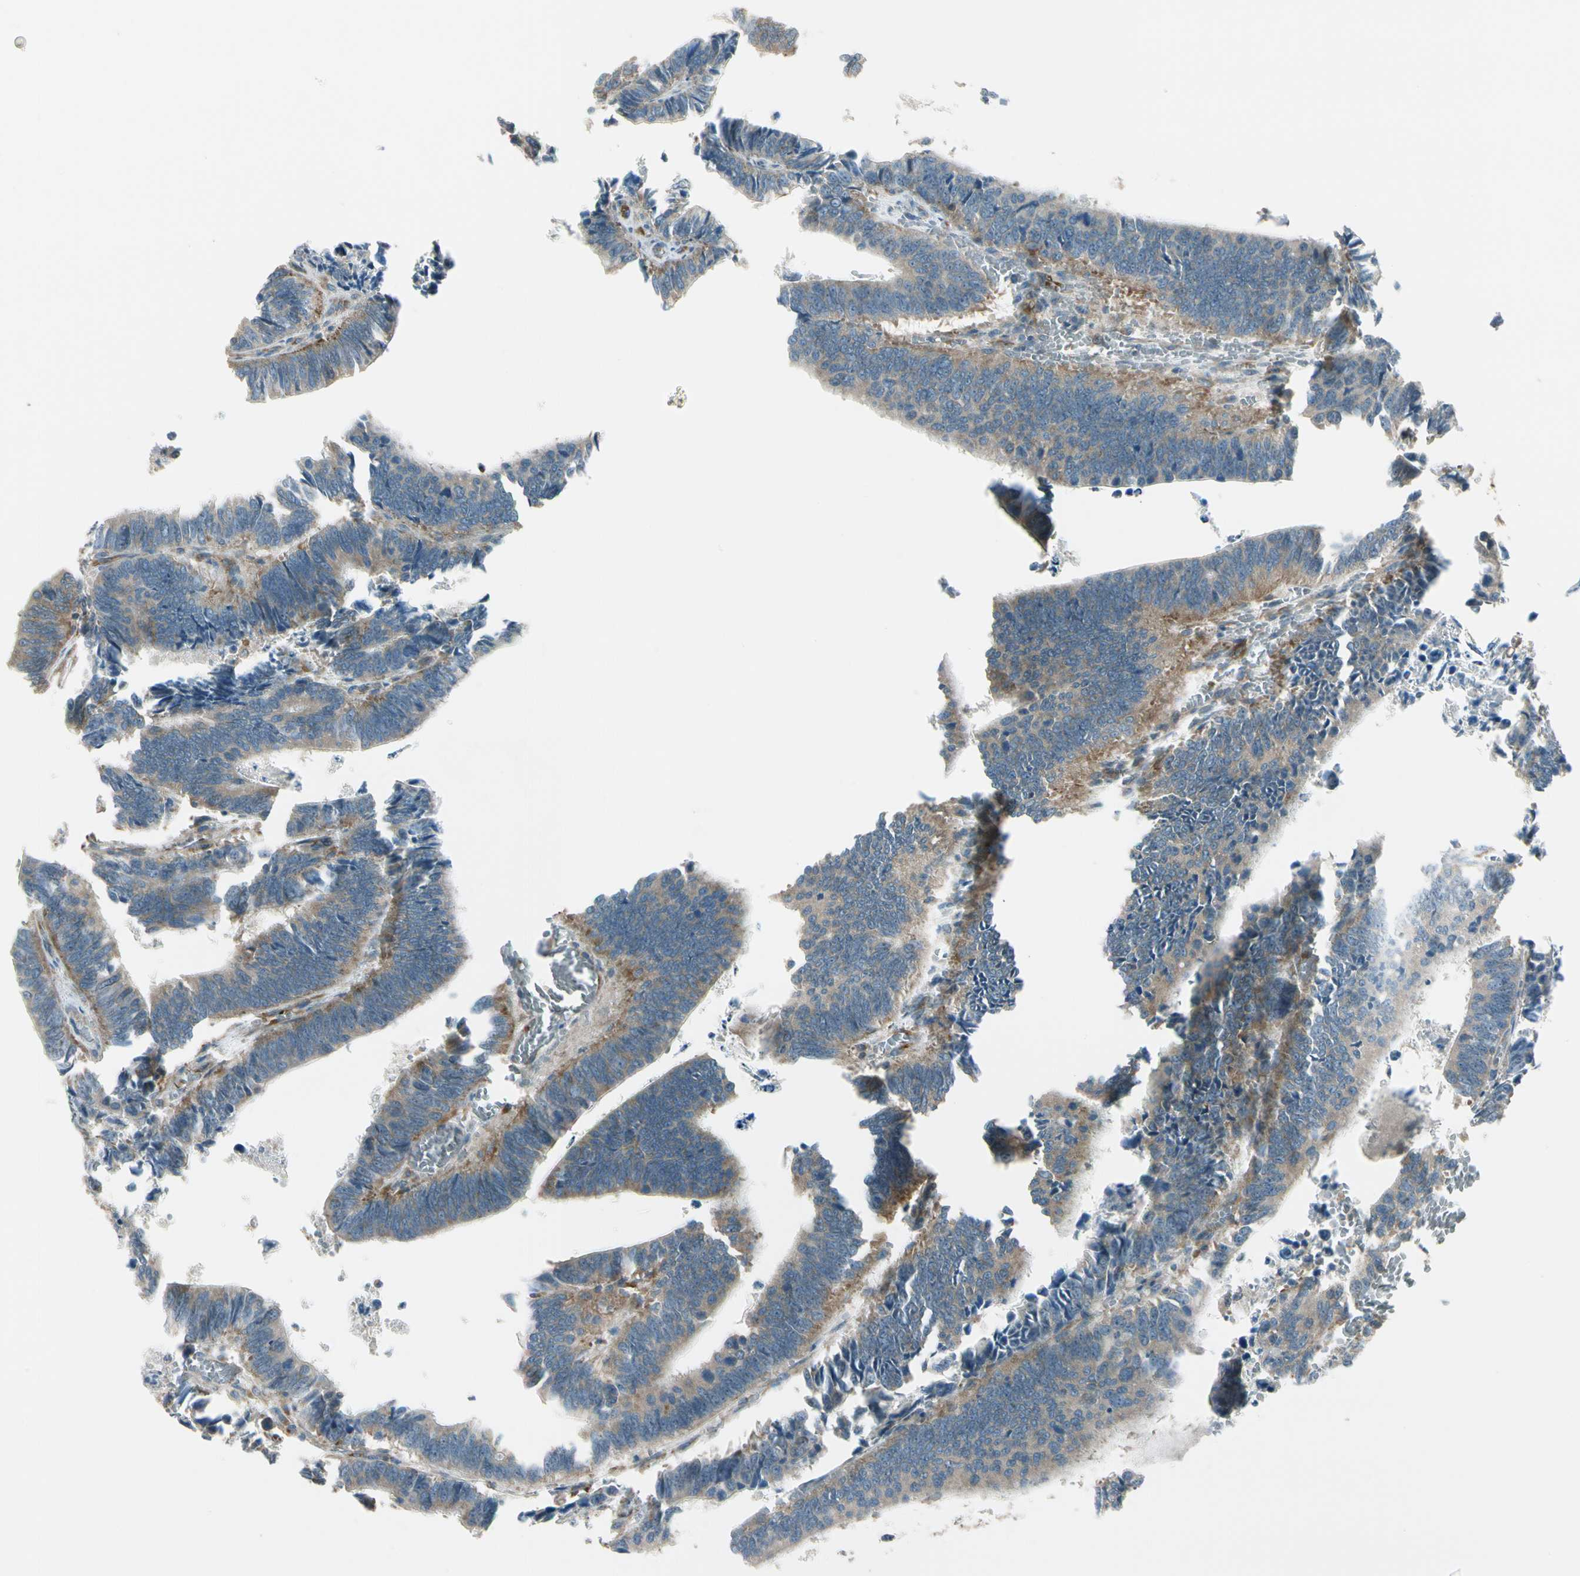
{"staining": {"intensity": "moderate", "quantity": ">75%", "location": "cytoplasmic/membranous"}, "tissue": "colorectal cancer", "cell_type": "Tumor cells", "image_type": "cancer", "snomed": [{"axis": "morphology", "description": "Adenocarcinoma, NOS"}, {"axis": "topography", "description": "Colon"}], "caption": "The image displays staining of colorectal adenocarcinoma, revealing moderate cytoplasmic/membranous protein expression (brown color) within tumor cells.", "gene": "TRIO", "patient": {"sex": "male", "age": 72}}